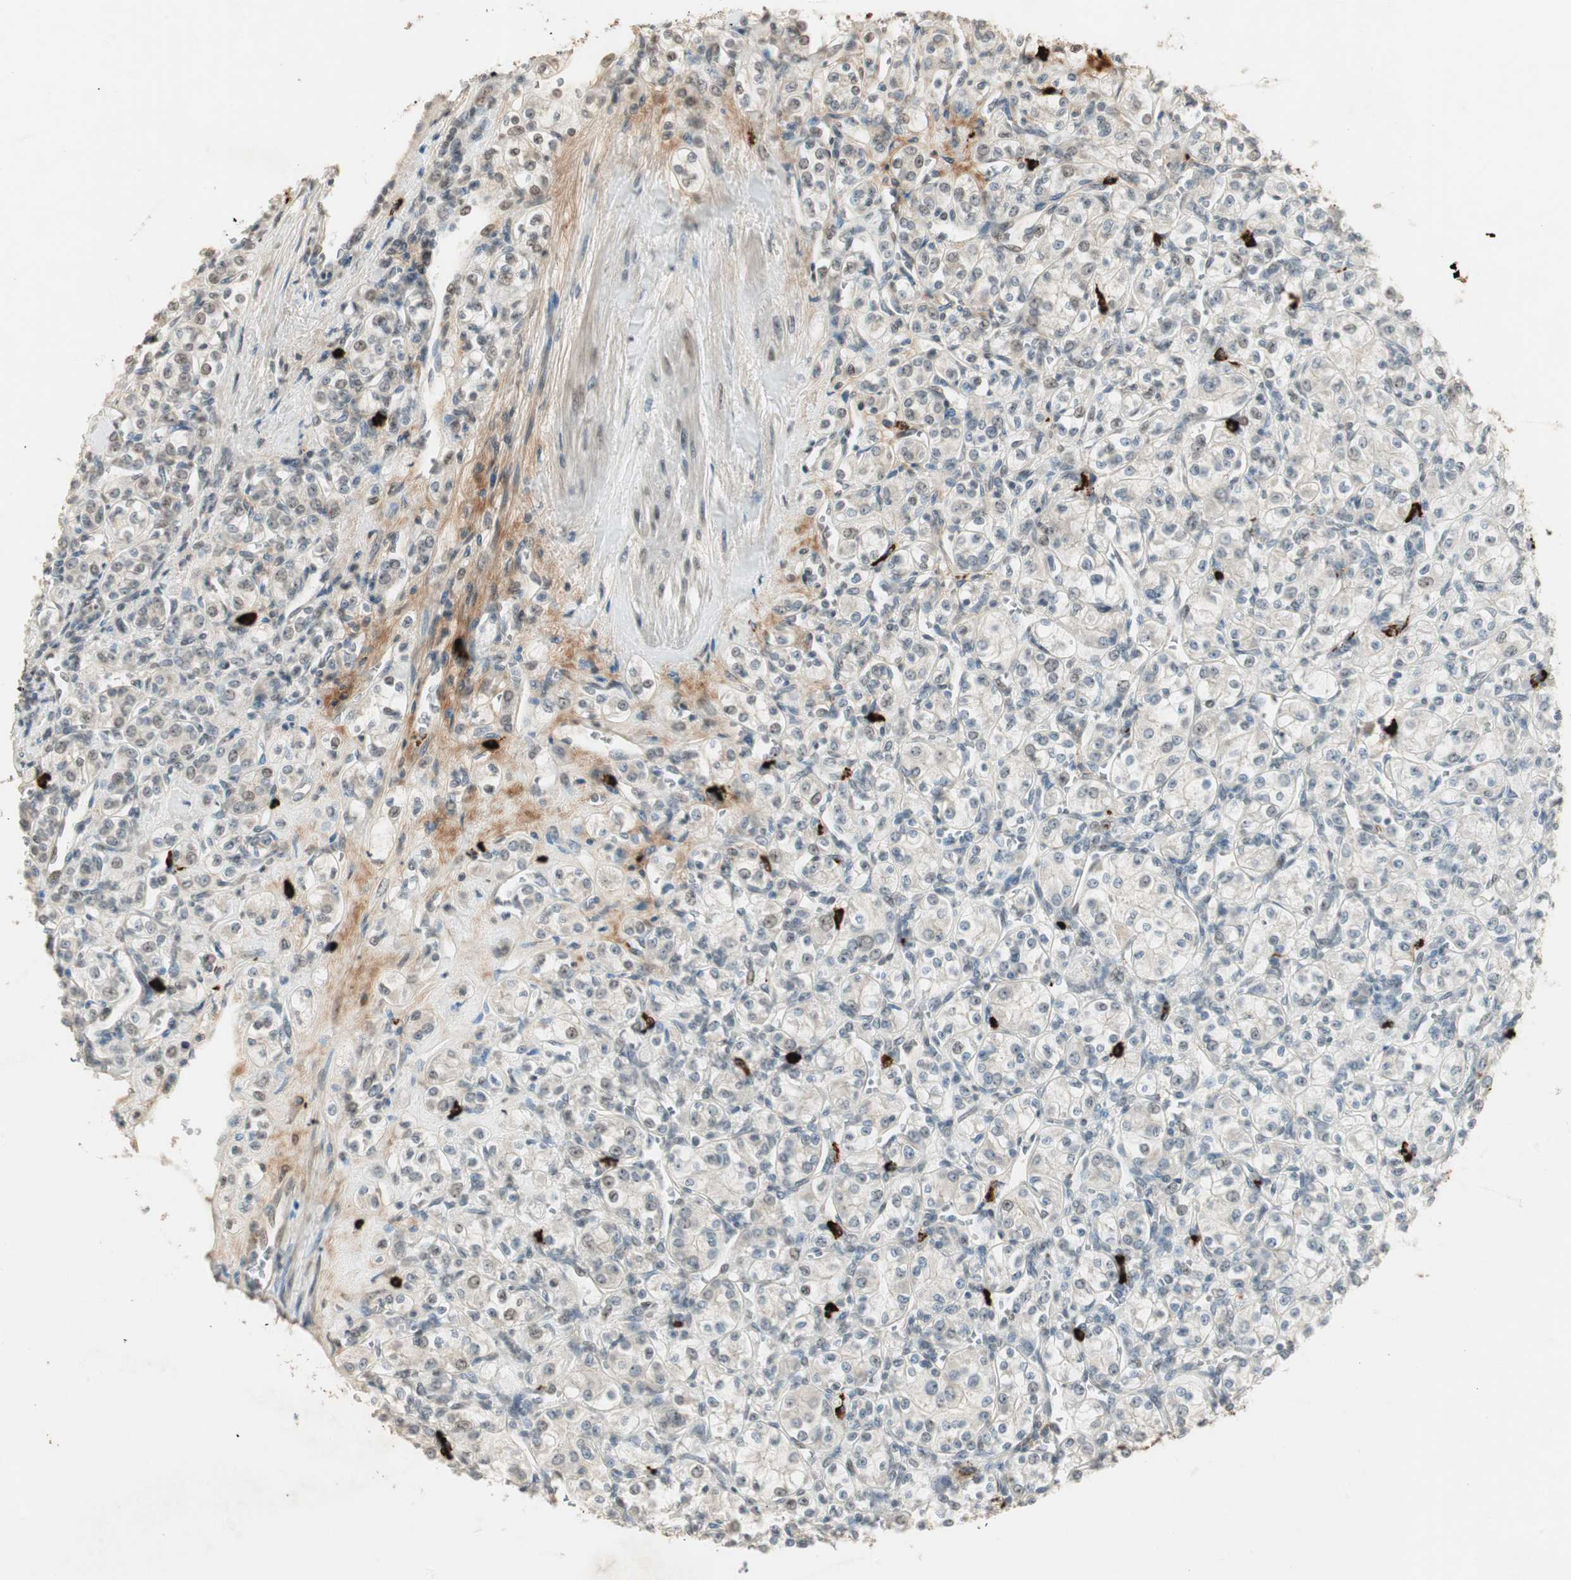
{"staining": {"intensity": "weak", "quantity": "<25%", "location": "nuclear"}, "tissue": "renal cancer", "cell_type": "Tumor cells", "image_type": "cancer", "snomed": [{"axis": "morphology", "description": "Adenocarcinoma, NOS"}, {"axis": "topography", "description": "Kidney"}], "caption": "Tumor cells are negative for protein expression in human renal cancer (adenocarcinoma).", "gene": "ETV4", "patient": {"sex": "male", "age": 77}}